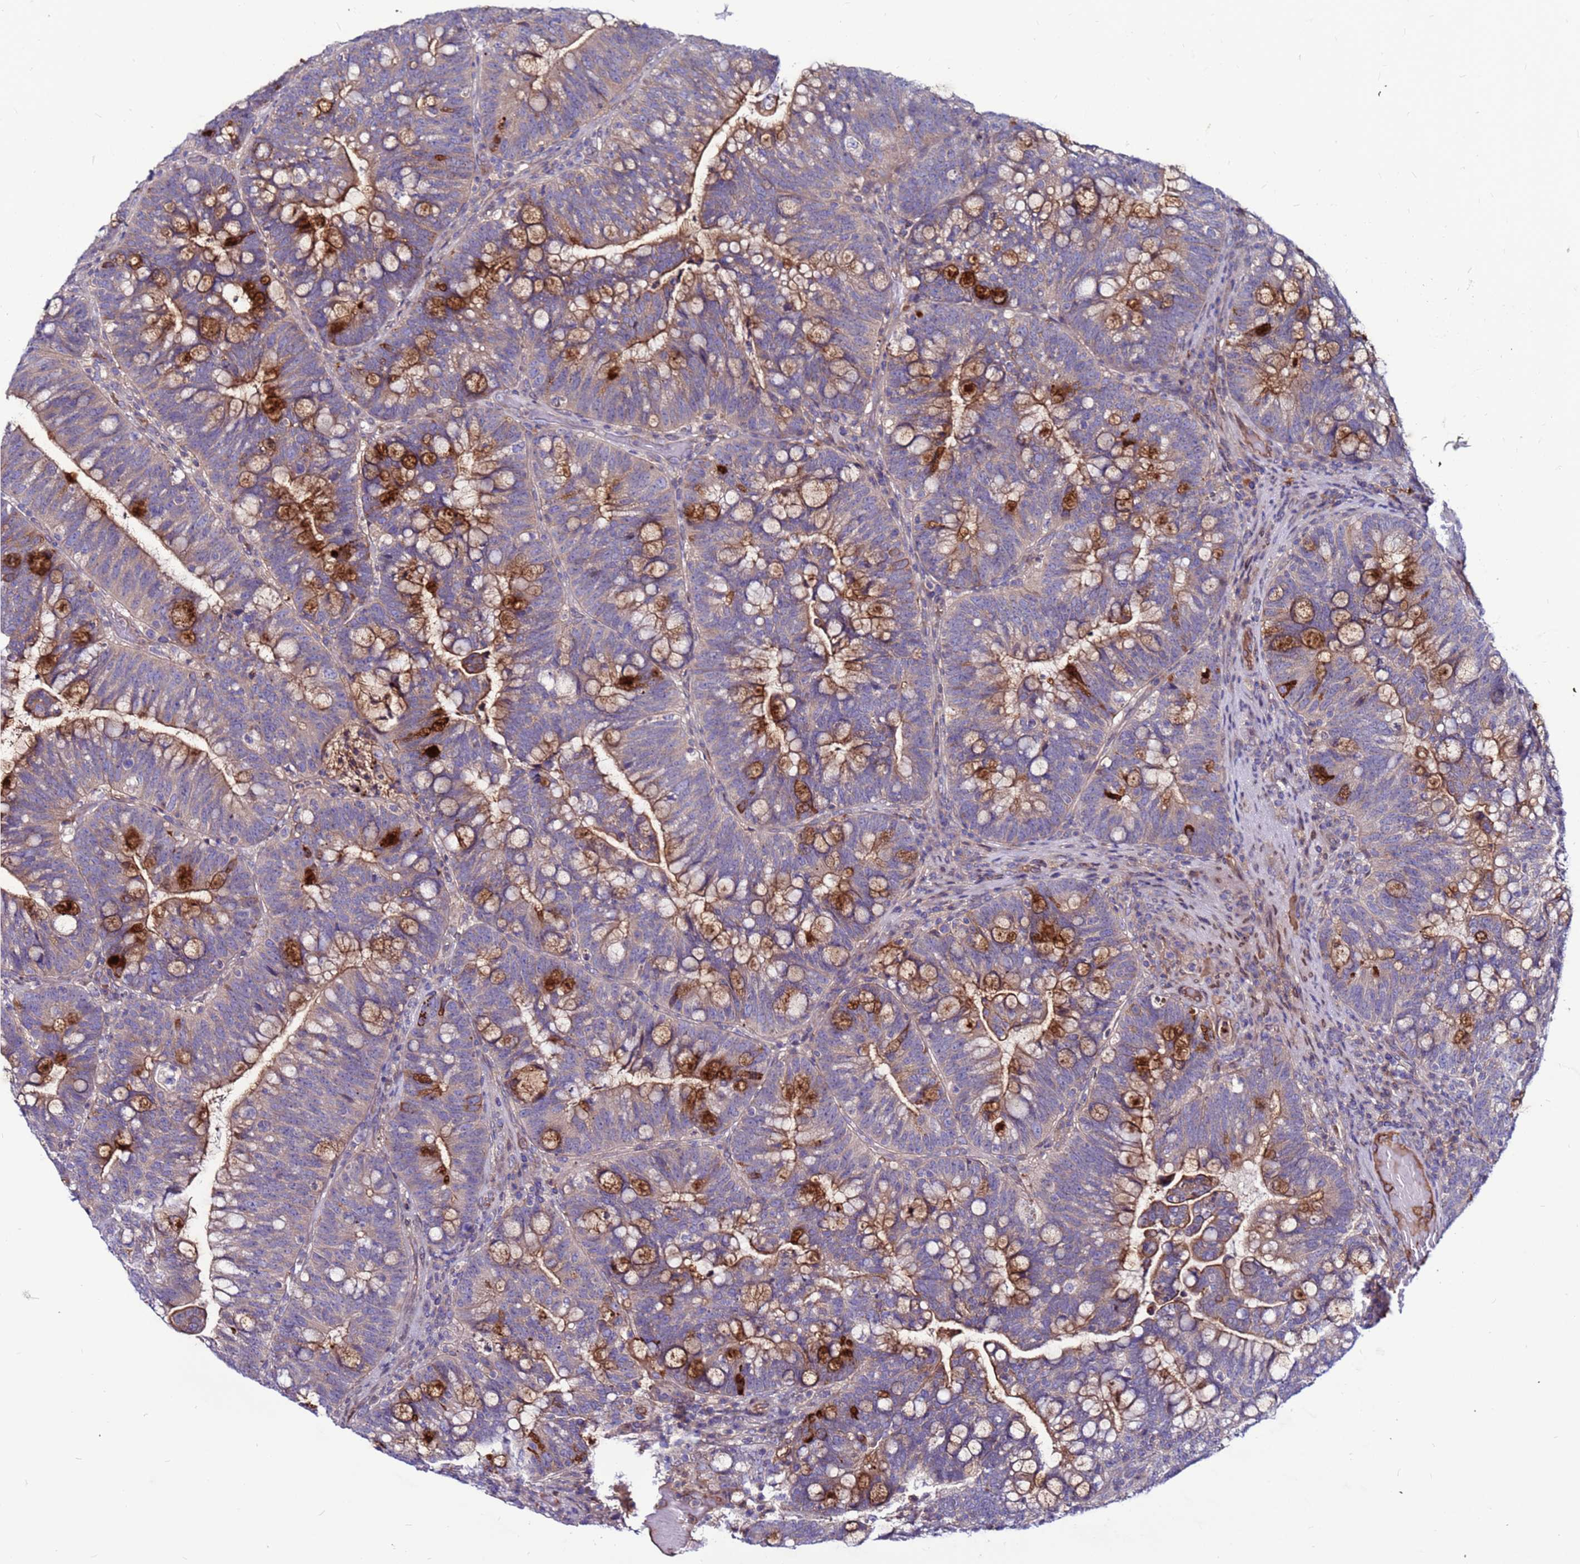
{"staining": {"intensity": "weak", "quantity": "<25%", "location": "cytoplasmic/membranous"}, "tissue": "colorectal cancer", "cell_type": "Tumor cells", "image_type": "cancer", "snomed": [{"axis": "morphology", "description": "Adenocarcinoma, NOS"}, {"axis": "topography", "description": "Colon"}], "caption": "The photomicrograph displays no staining of tumor cells in colorectal cancer.", "gene": "CCDC71", "patient": {"sex": "female", "age": 66}}